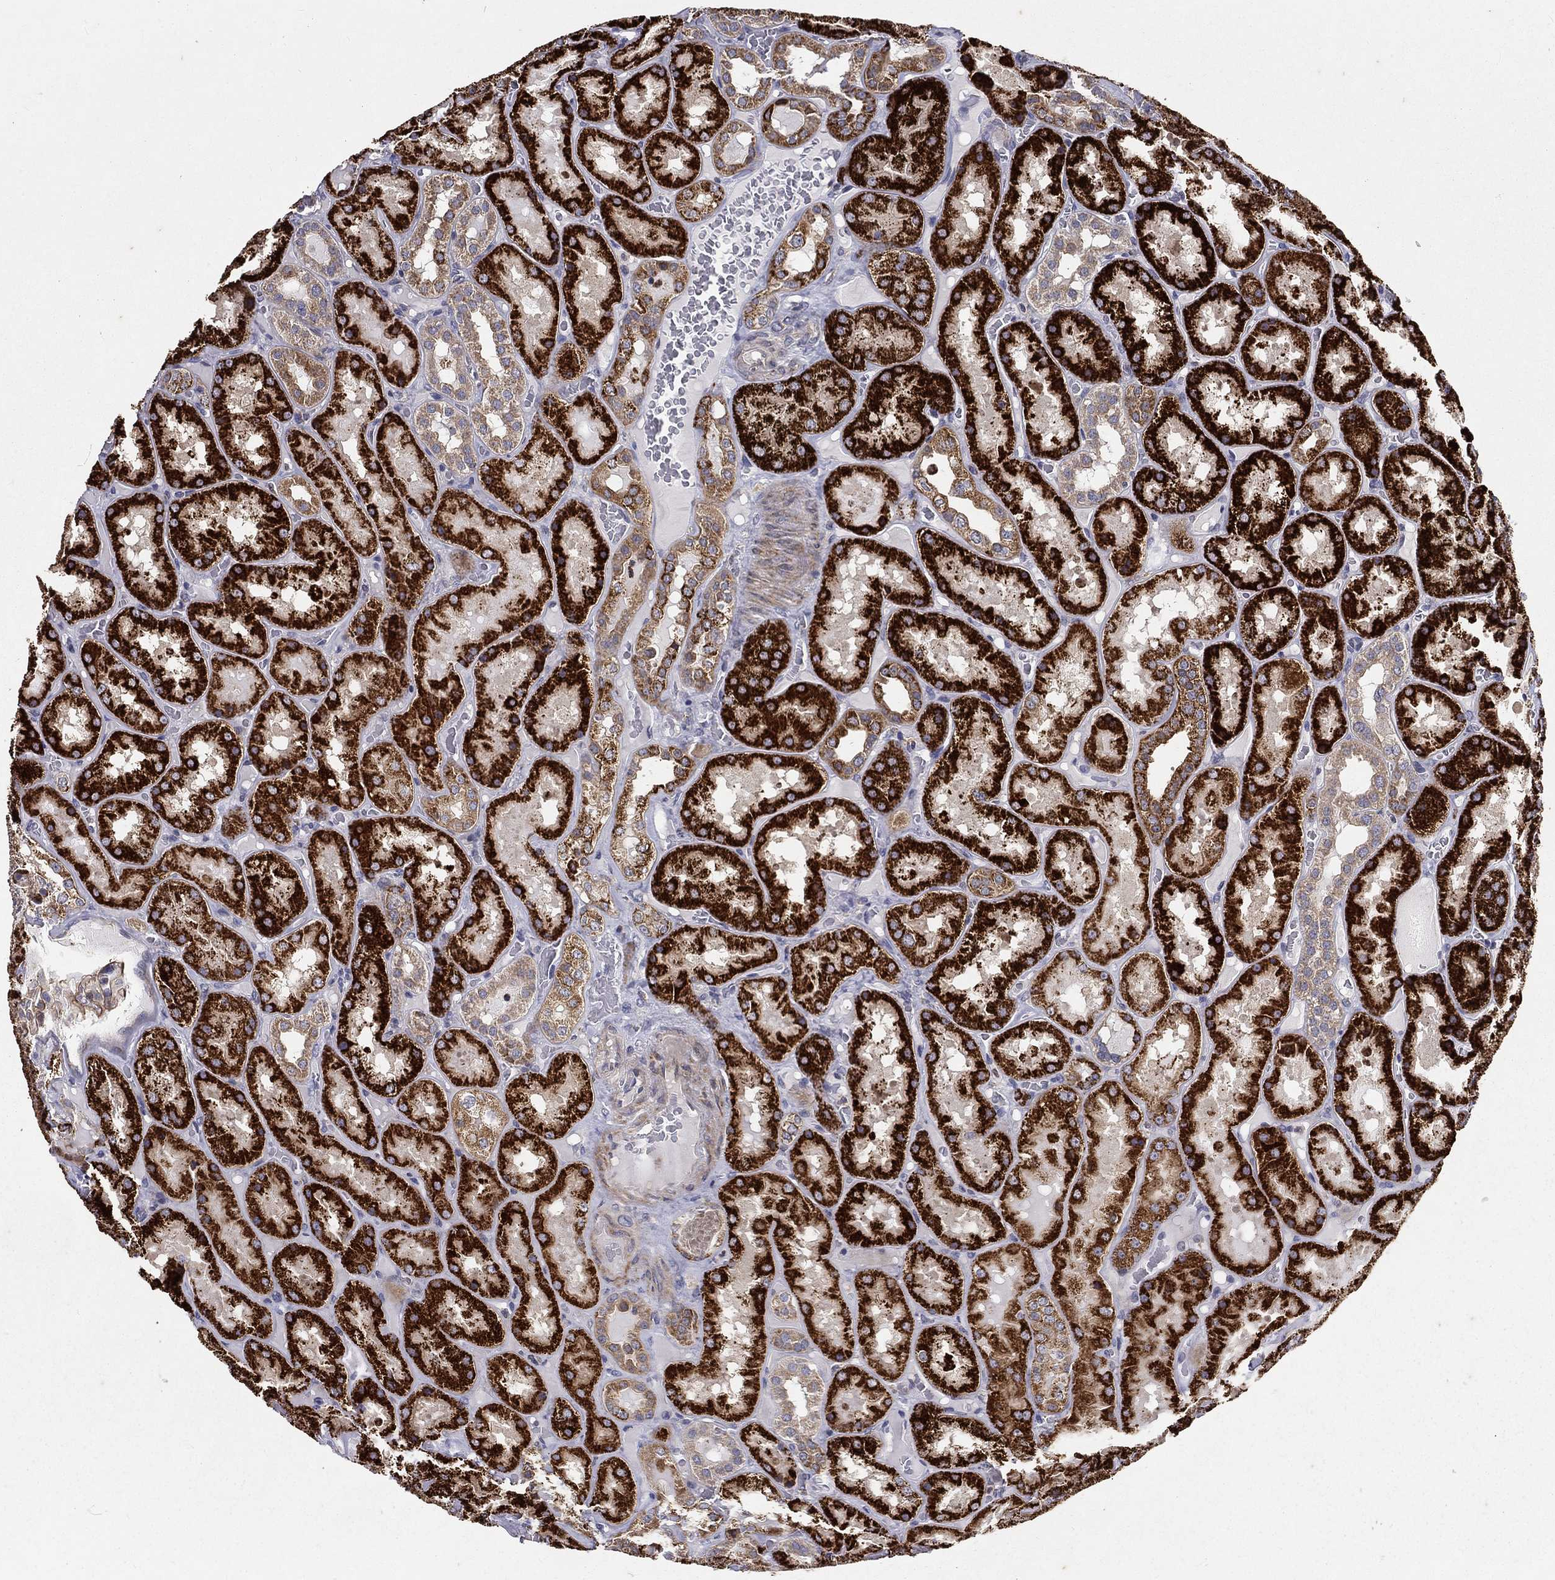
{"staining": {"intensity": "moderate", "quantity": "25%-75%", "location": "cytoplasmic/membranous"}, "tissue": "kidney", "cell_type": "Cells in glomeruli", "image_type": "normal", "snomed": [{"axis": "morphology", "description": "Normal tissue, NOS"}, {"axis": "topography", "description": "Kidney"}], "caption": "A brown stain shows moderate cytoplasmic/membranous positivity of a protein in cells in glomeruli of benign human kidney.", "gene": "ALDH4A1", "patient": {"sex": "male", "age": 73}}